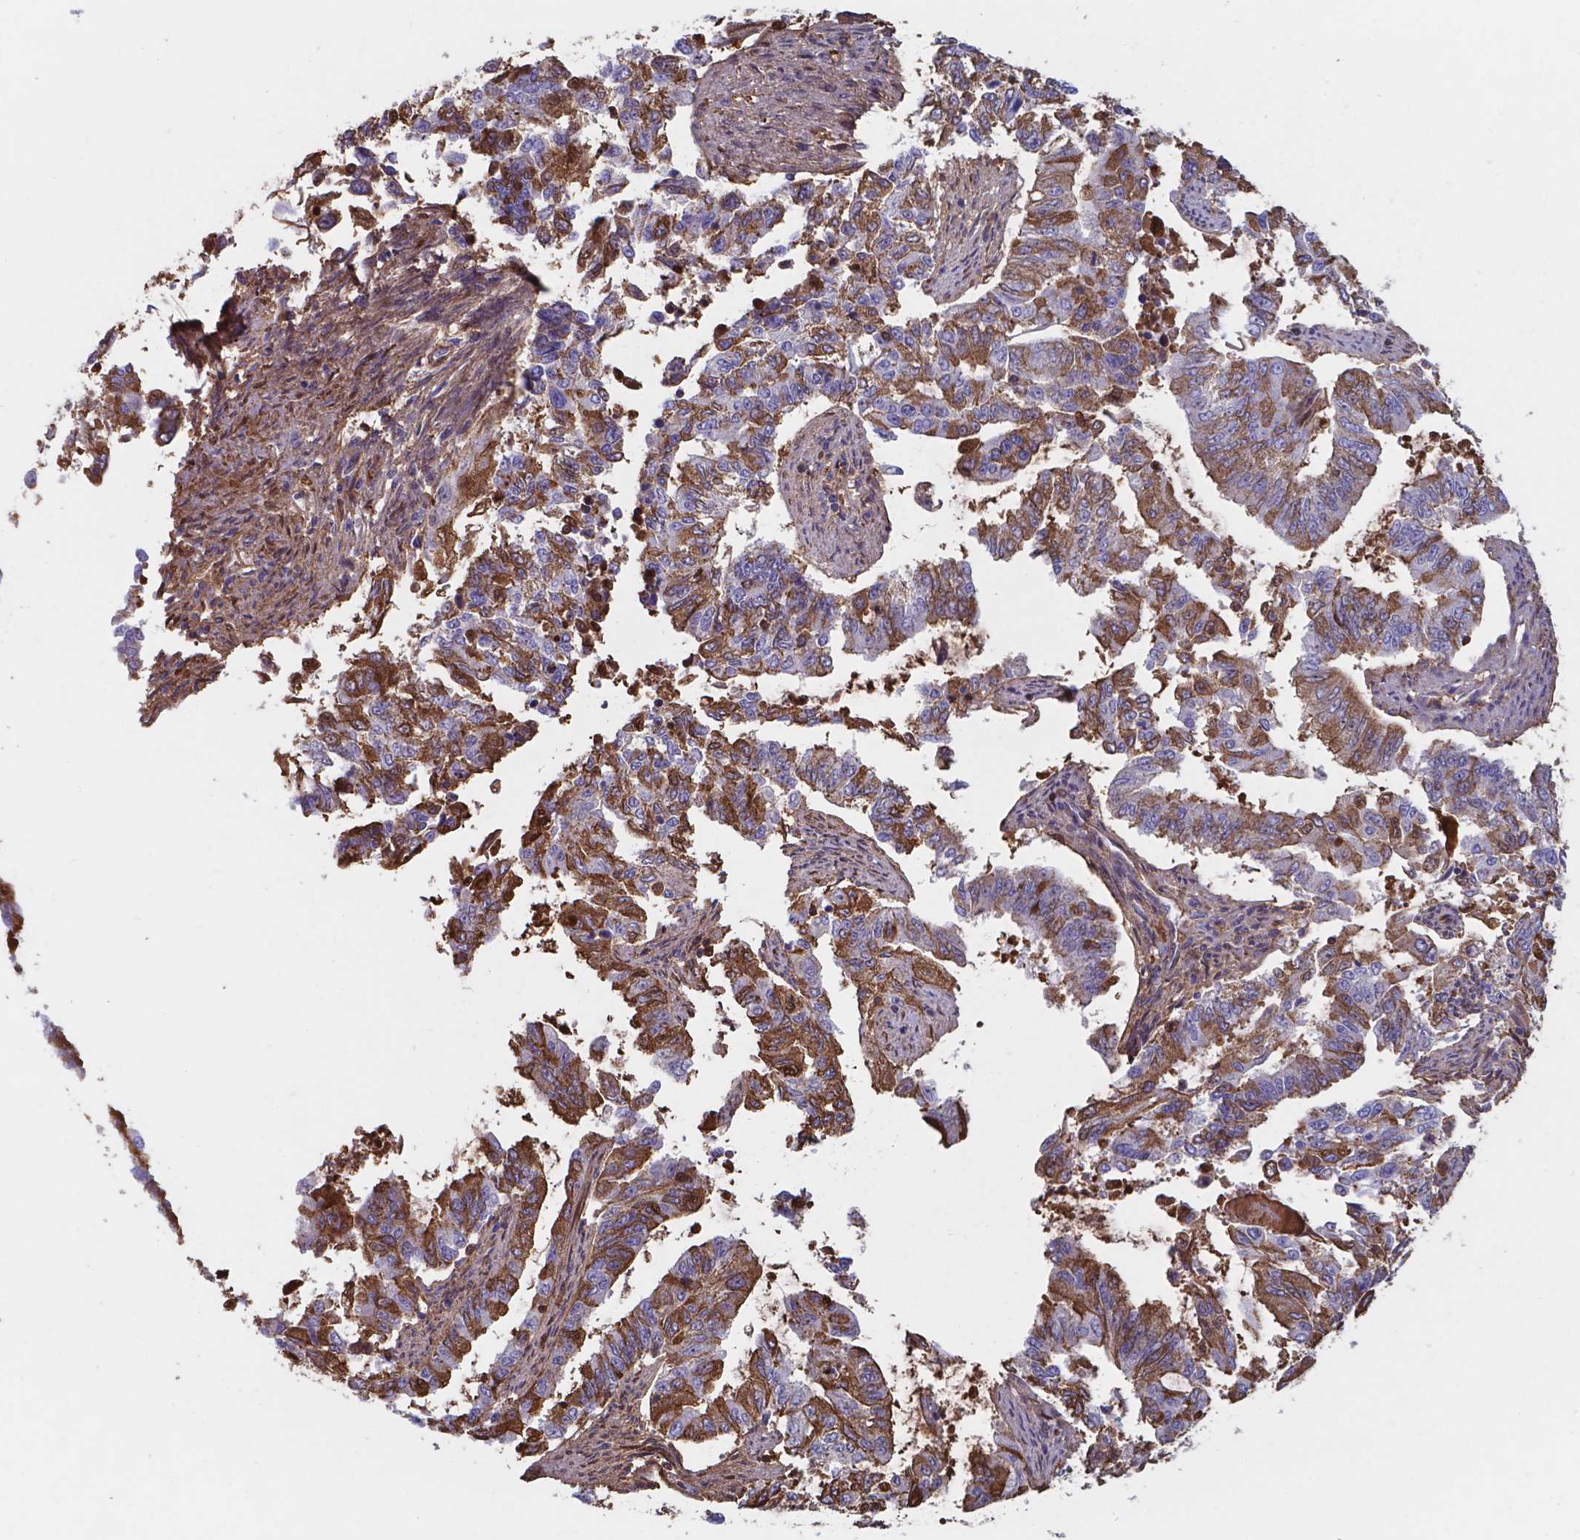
{"staining": {"intensity": "moderate", "quantity": "25%-75%", "location": "cytoplasmic/membranous"}, "tissue": "endometrial cancer", "cell_type": "Tumor cells", "image_type": "cancer", "snomed": [{"axis": "morphology", "description": "Adenocarcinoma, NOS"}, {"axis": "topography", "description": "Uterus"}], "caption": "Brown immunohistochemical staining in human endometrial adenocarcinoma demonstrates moderate cytoplasmic/membranous expression in approximately 25%-75% of tumor cells.", "gene": "SERPINA1", "patient": {"sex": "female", "age": 59}}